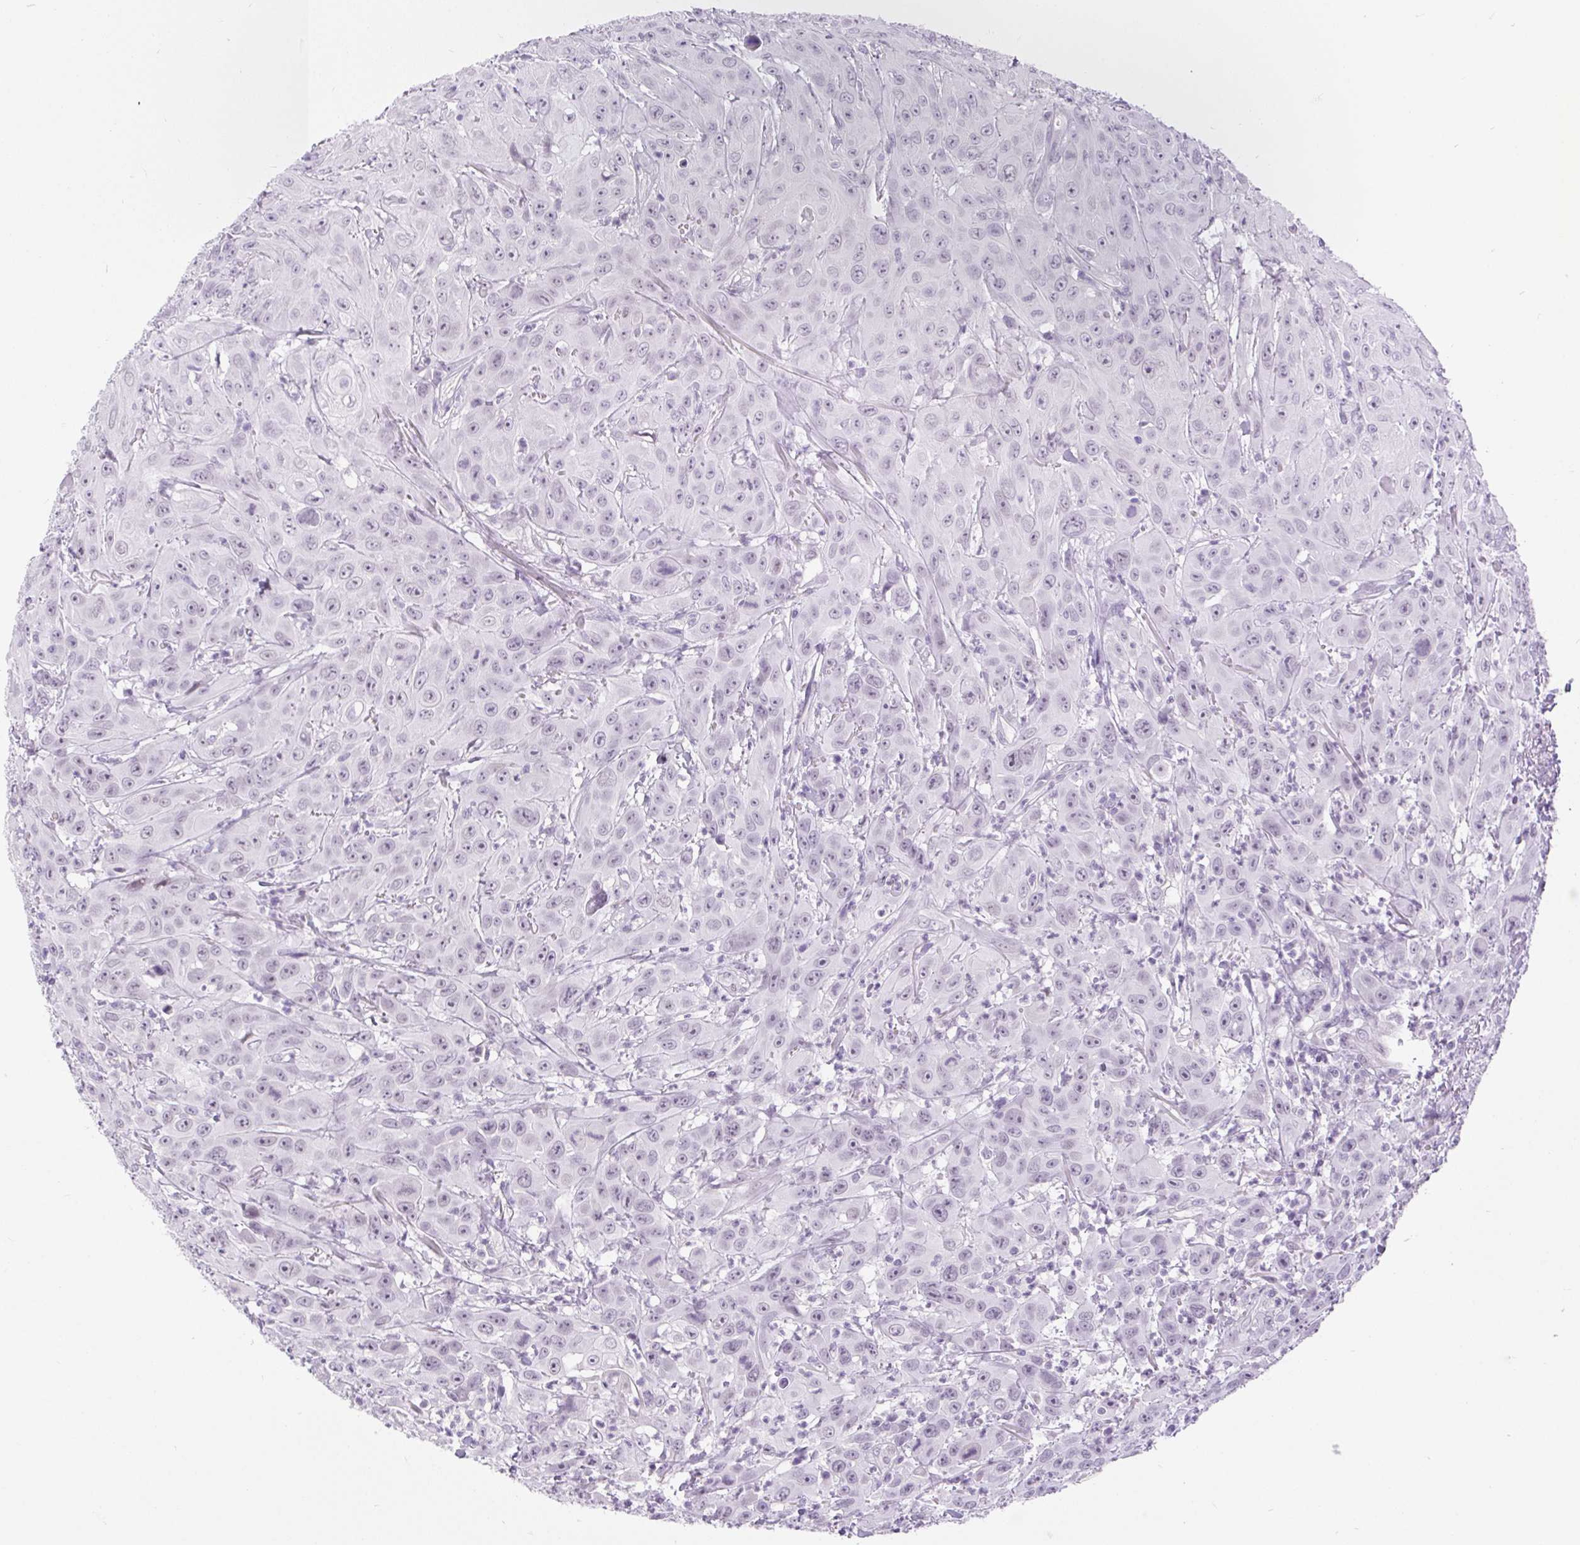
{"staining": {"intensity": "negative", "quantity": "none", "location": "none"}, "tissue": "head and neck cancer", "cell_type": "Tumor cells", "image_type": "cancer", "snomed": [{"axis": "morphology", "description": "Squamous cell carcinoma, NOS"}, {"axis": "topography", "description": "Skin"}, {"axis": "topography", "description": "Head-Neck"}], "caption": "Head and neck cancer was stained to show a protein in brown. There is no significant expression in tumor cells.", "gene": "BCAS1", "patient": {"sex": "male", "age": 80}}